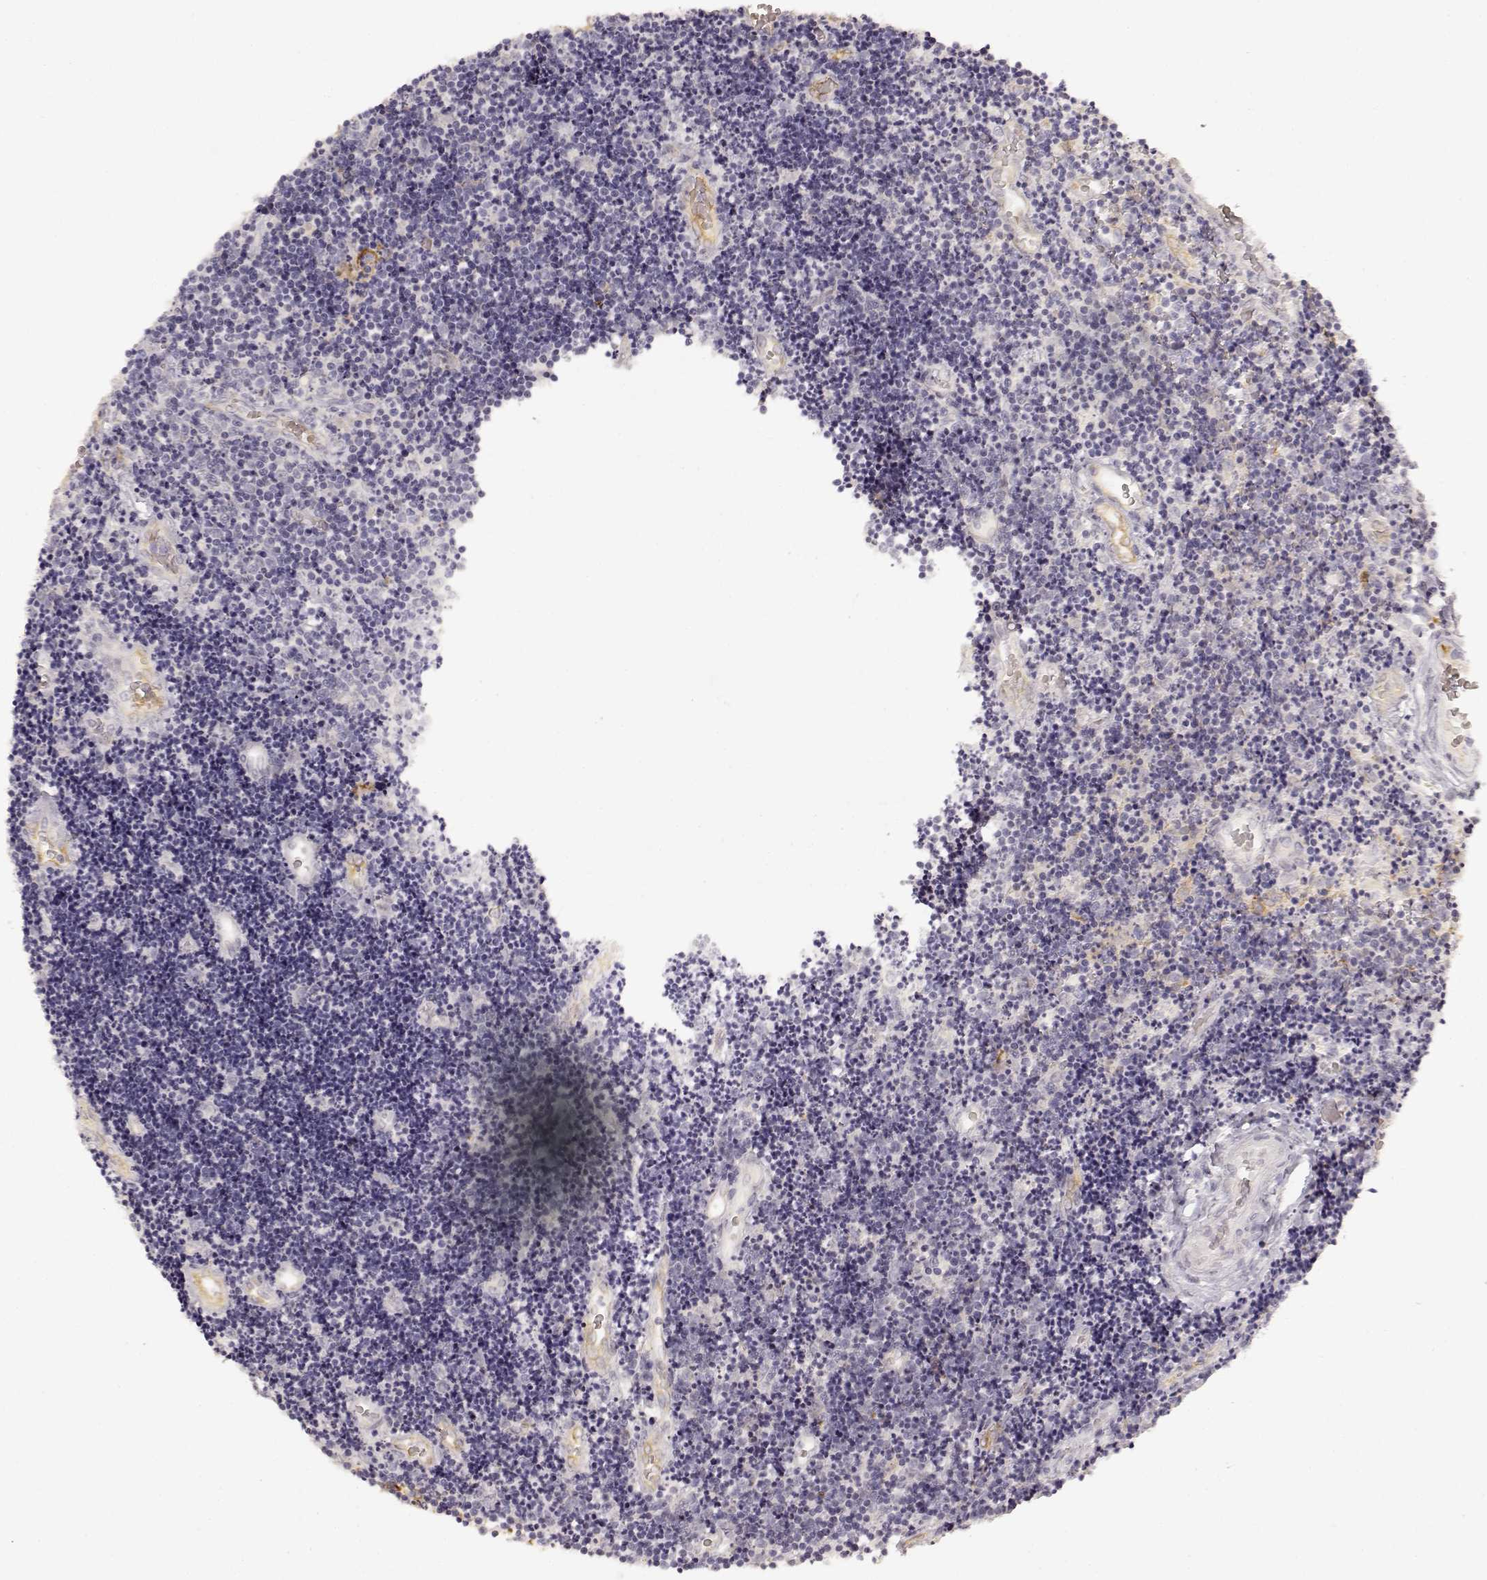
{"staining": {"intensity": "negative", "quantity": "none", "location": "none"}, "tissue": "lymphoma", "cell_type": "Tumor cells", "image_type": "cancer", "snomed": [{"axis": "morphology", "description": "Malignant lymphoma, non-Hodgkin's type, Low grade"}, {"axis": "topography", "description": "Brain"}], "caption": "High magnification brightfield microscopy of malignant lymphoma, non-Hodgkin's type (low-grade) stained with DAB (3,3'-diaminobenzidine) (brown) and counterstained with hematoxylin (blue): tumor cells show no significant staining.", "gene": "LAMC2", "patient": {"sex": "female", "age": 66}}